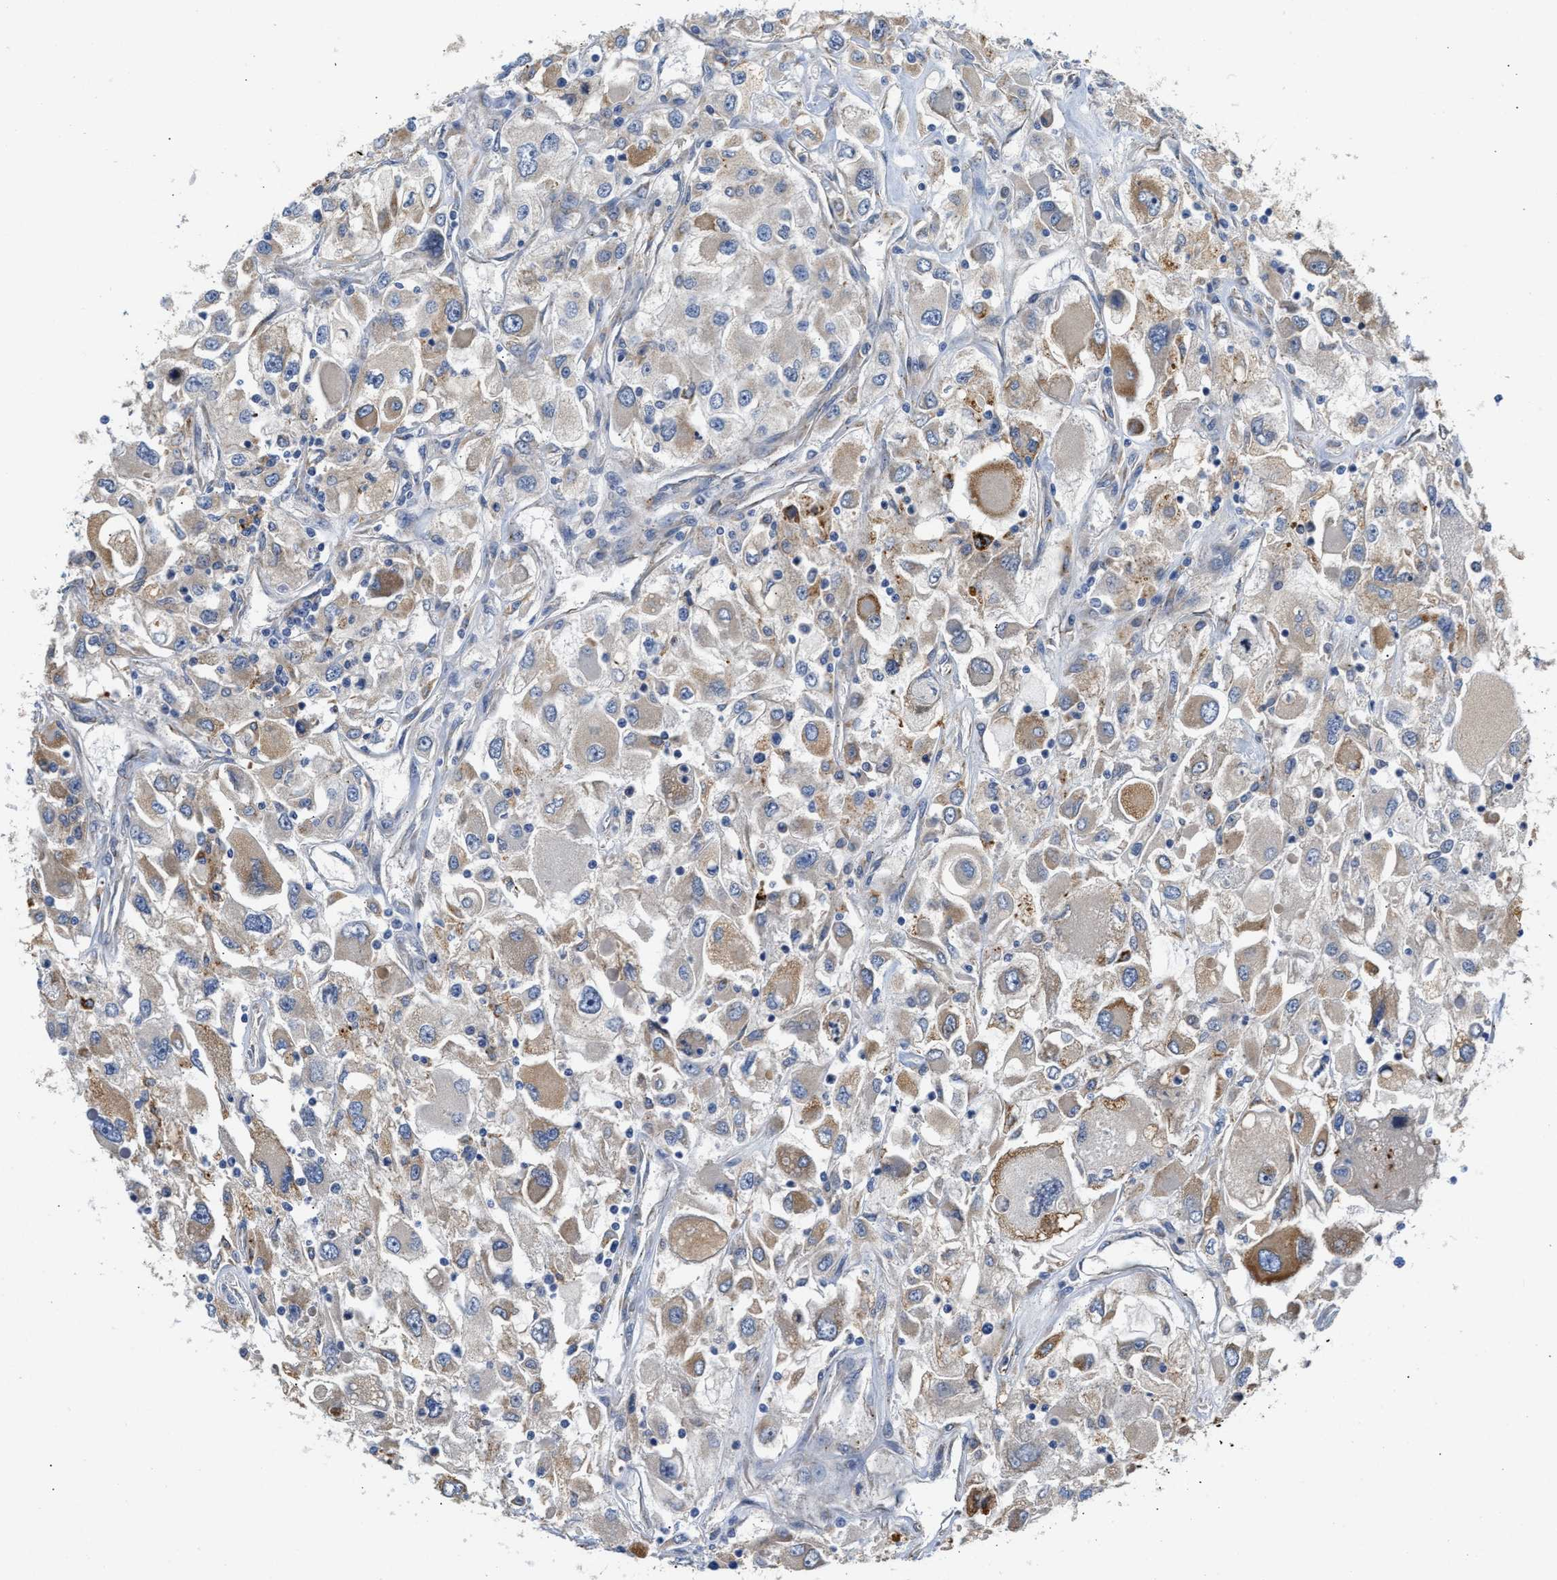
{"staining": {"intensity": "weak", "quantity": ">75%", "location": "cytoplasmic/membranous"}, "tissue": "renal cancer", "cell_type": "Tumor cells", "image_type": "cancer", "snomed": [{"axis": "morphology", "description": "Adenocarcinoma, NOS"}, {"axis": "topography", "description": "Kidney"}], "caption": "Immunohistochemistry staining of renal adenocarcinoma, which shows low levels of weak cytoplasmic/membranous positivity in about >75% of tumor cells indicating weak cytoplasmic/membranous protein positivity. The staining was performed using DAB (brown) for protein detection and nuclei were counterstained in hematoxylin (blue).", "gene": "PPM1L", "patient": {"sex": "female", "age": 52}}